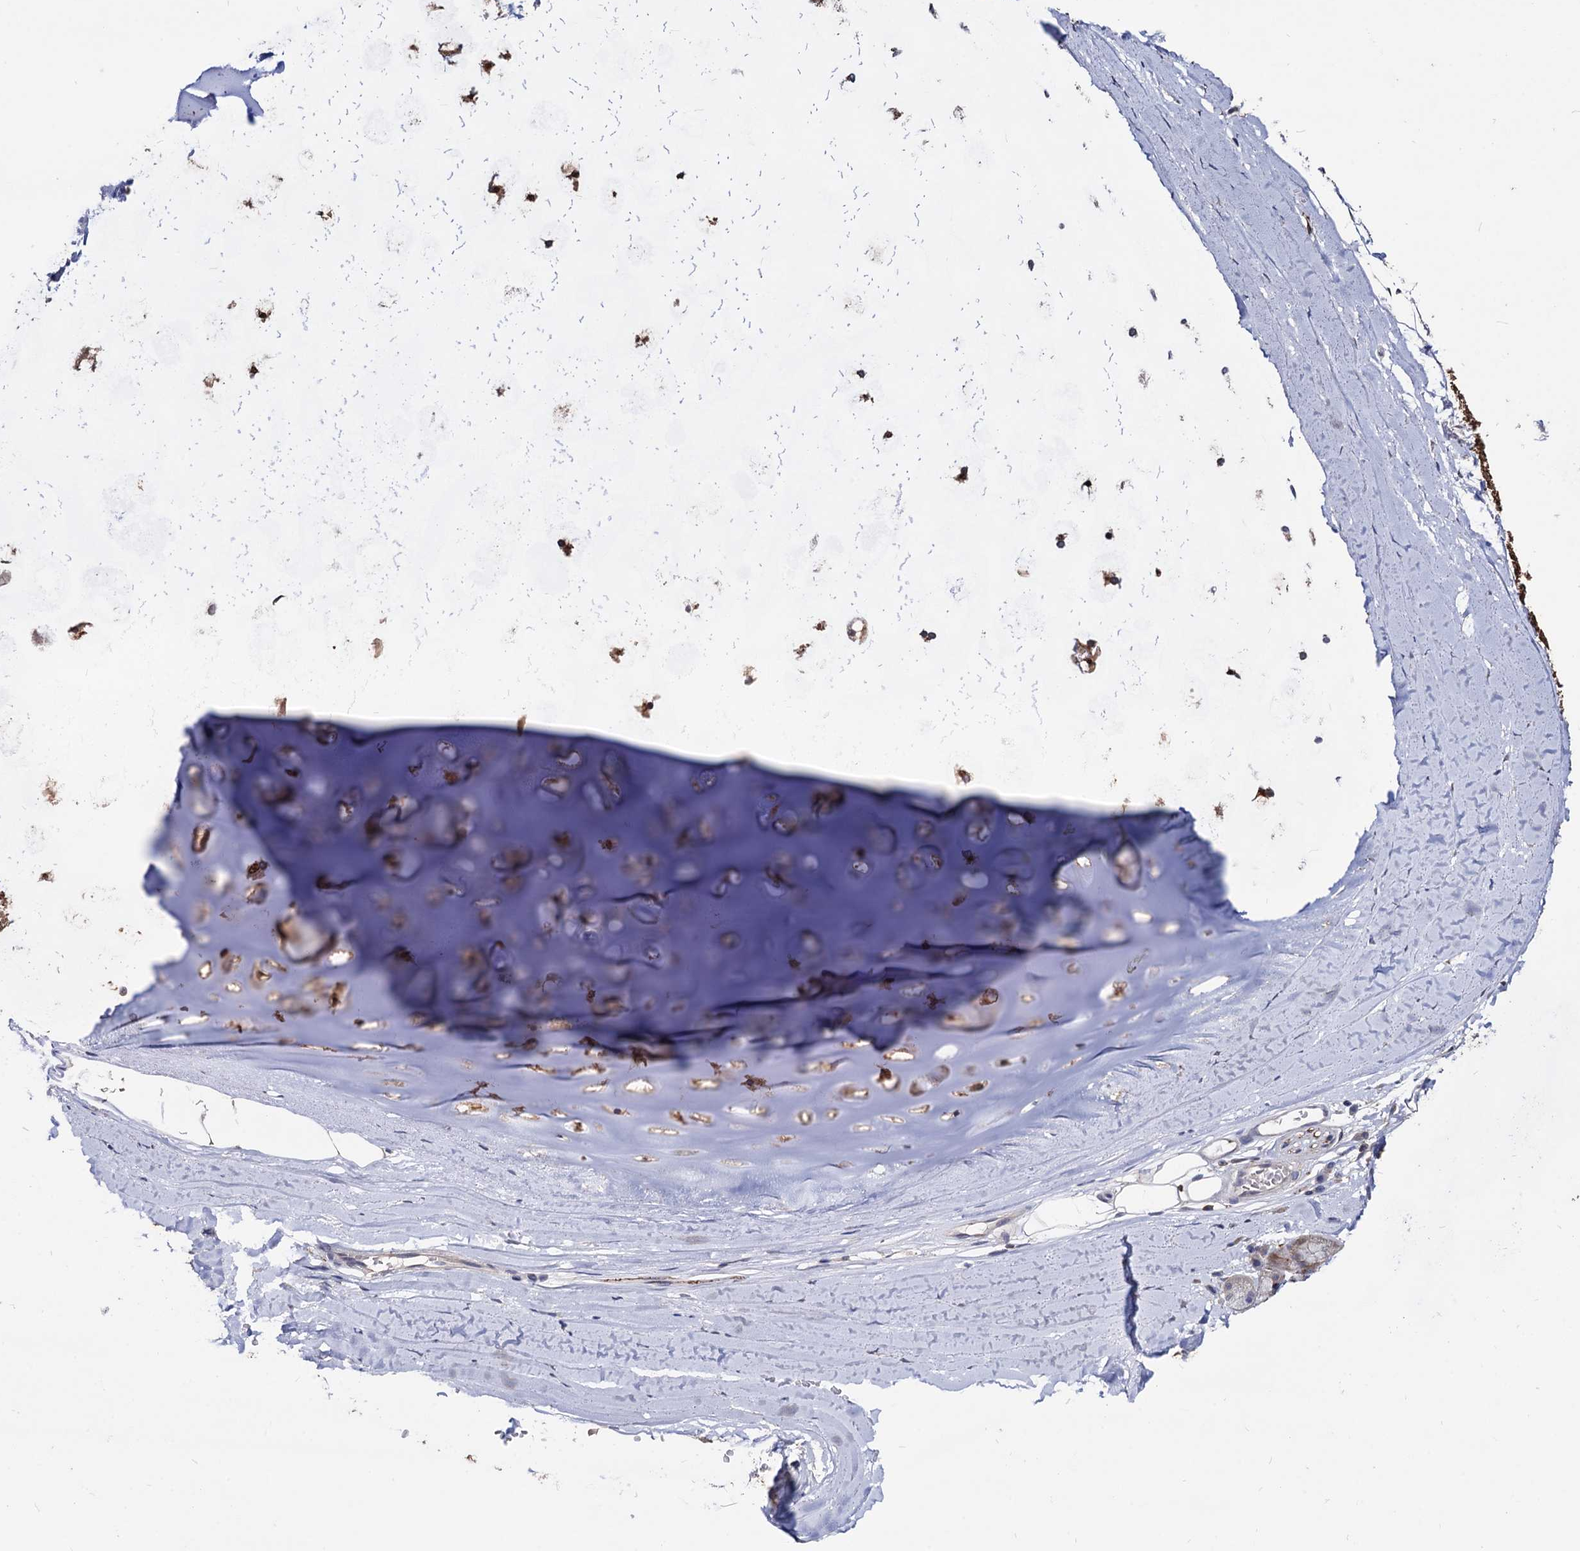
{"staining": {"intensity": "negative", "quantity": "none", "location": "none"}, "tissue": "adipose tissue", "cell_type": "Adipocytes", "image_type": "normal", "snomed": [{"axis": "morphology", "description": "Normal tissue, NOS"}, {"axis": "topography", "description": "Lymph node"}, {"axis": "topography", "description": "Bronchus"}], "caption": "Adipose tissue was stained to show a protein in brown. There is no significant expression in adipocytes. (DAB immunohistochemistry (IHC) visualized using brightfield microscopy, high magnification).", "gene": "ESD", "patient": {"sex": "male", "age": 63}}